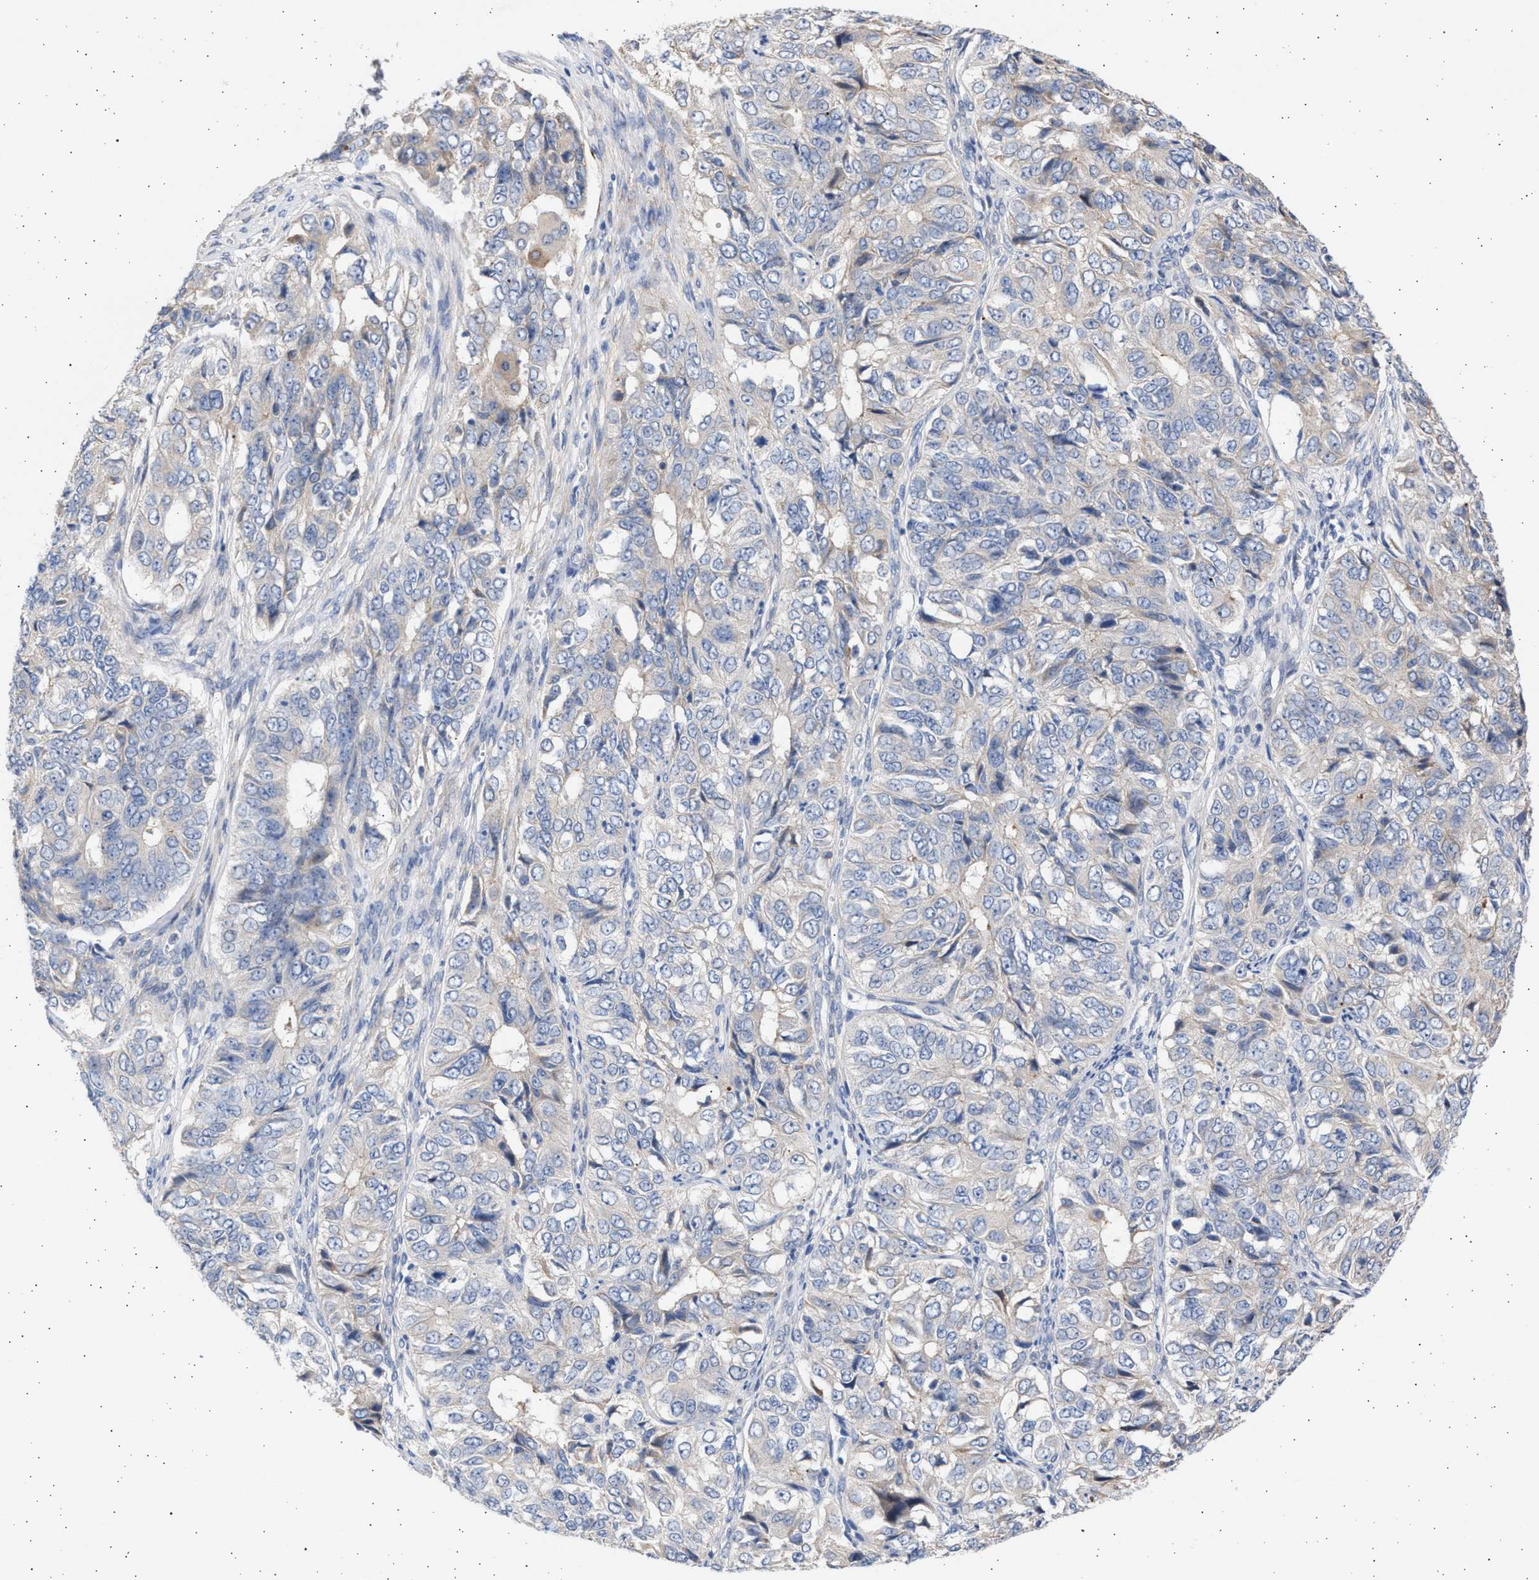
{"staining": {"intensity": "negative", "quantity": "none", "location": "none"}, "tissue": "ovarian cancer", "cell_type": "Tumor cells", "image_type": "cancer", "snomed": [{"axis": "morphology", "description": "Carcinoma, endometroid"}, {"axis": "topography", "description": "Ovary"}], "caption": "High magnification brightfield microscopy of ovarian endometroid carcinoma stained with DAB (3,3'-diaminobenzidine) (brown) and counterstained with hematoxylin (blue): tumor cells show no significant staining. Nuclei are stained in blue.", "gene": "NBR1", "patient": {"sex": "female", "age": 51}}